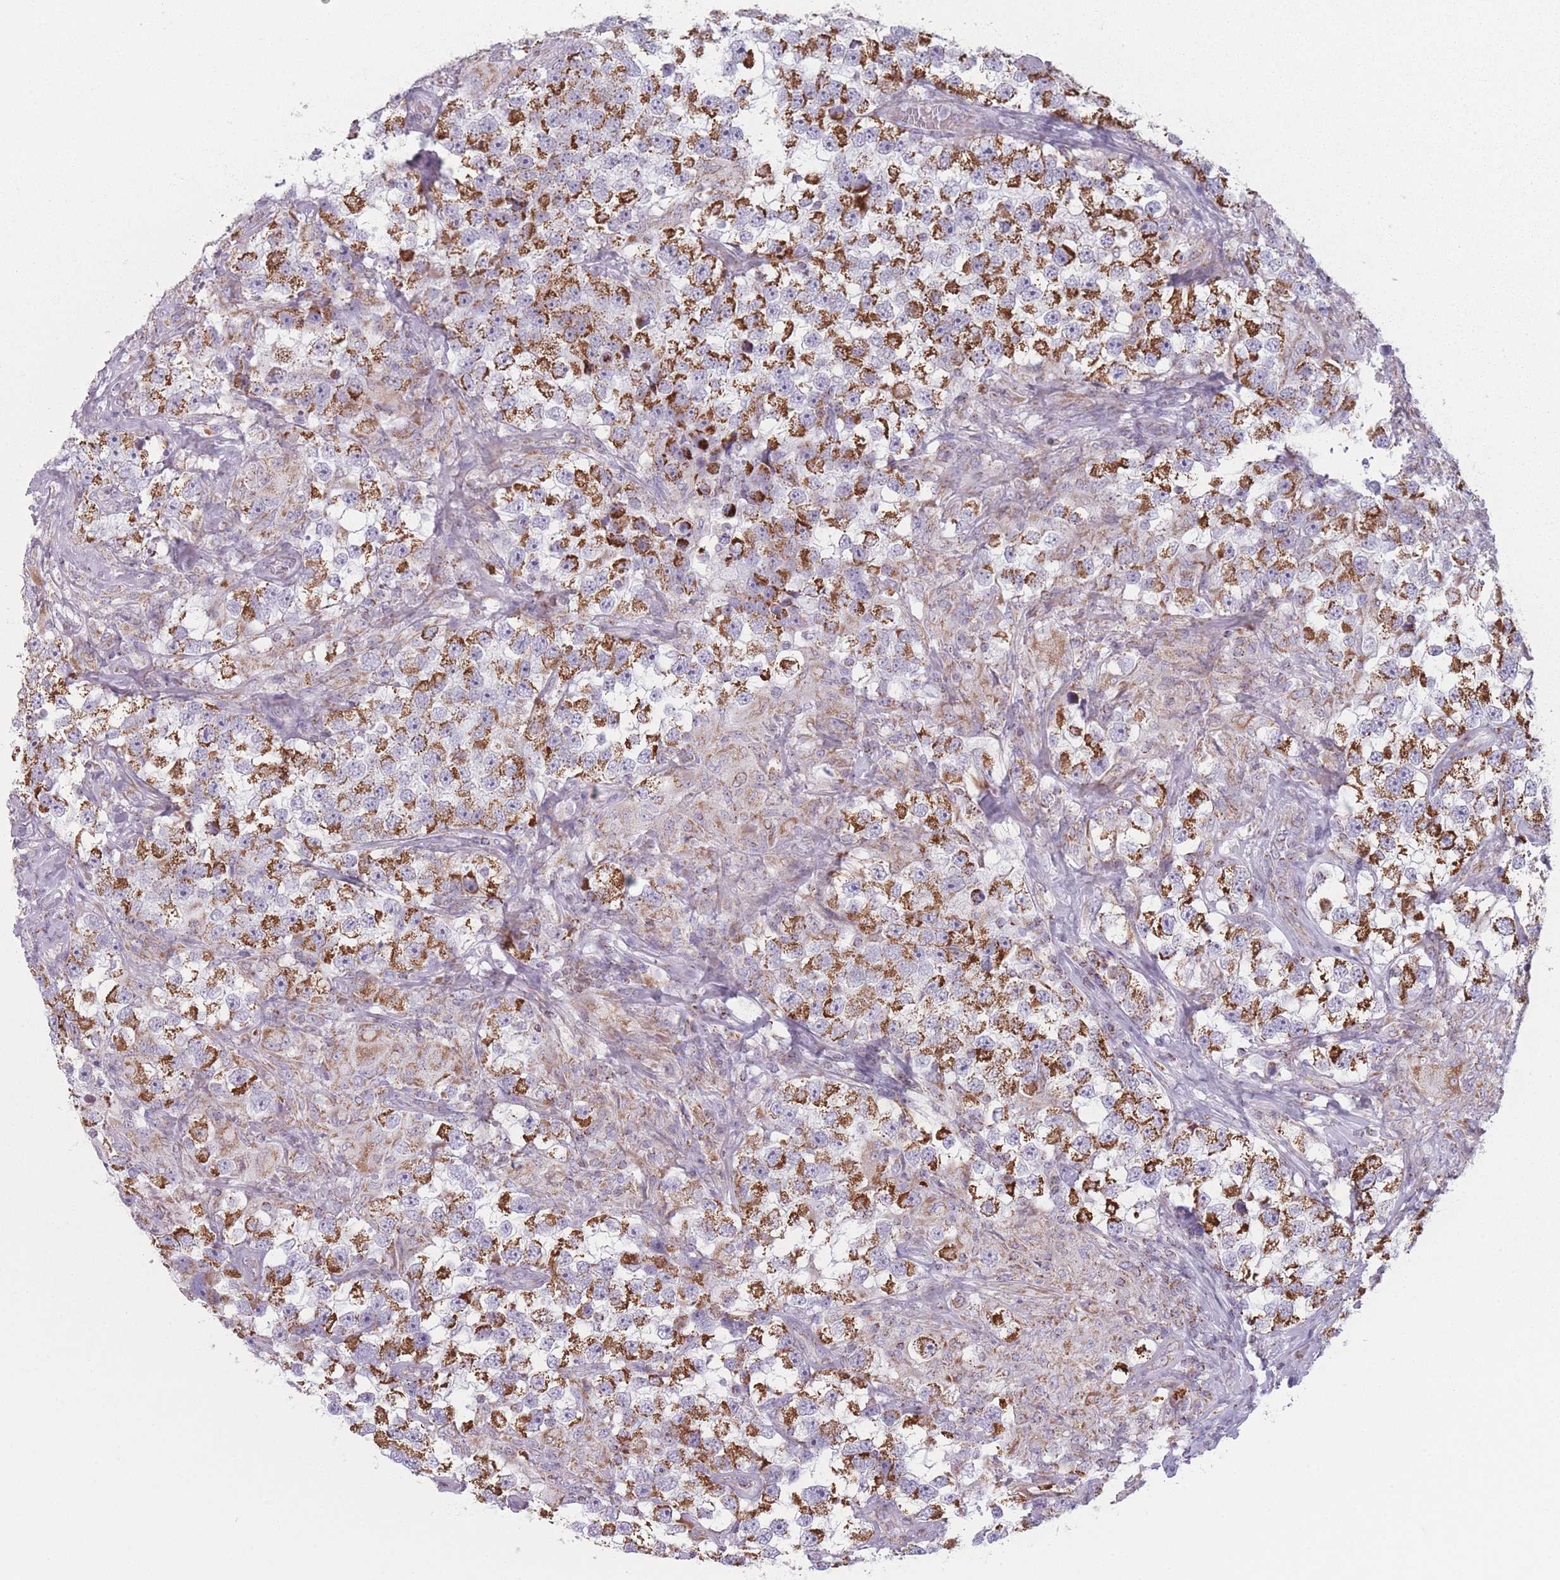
{"staining": {"intensity": "strong", "quantity": ">75%", "location": "cytoplasmic/membranous"}, "tissue": "testis cancer", "cell_type": "Tumor cells", "image_type": "cancer", "snomed": [{"axis": "morphology", "description": "Seminoma, NOS"}, {"axis": "topography", "description": "Testis"}], "caption": "This histopathology image demonstrates testis cancer (seminoma) stained with immunohistochemistry to label a protein in brown. The cytoplasmic/membranous of tumor cells show strong positivity for the protein. Nuclei are counter-stained blue.", "gene": "DCHS1", "patient": {"sex": "male", "age": 46}}